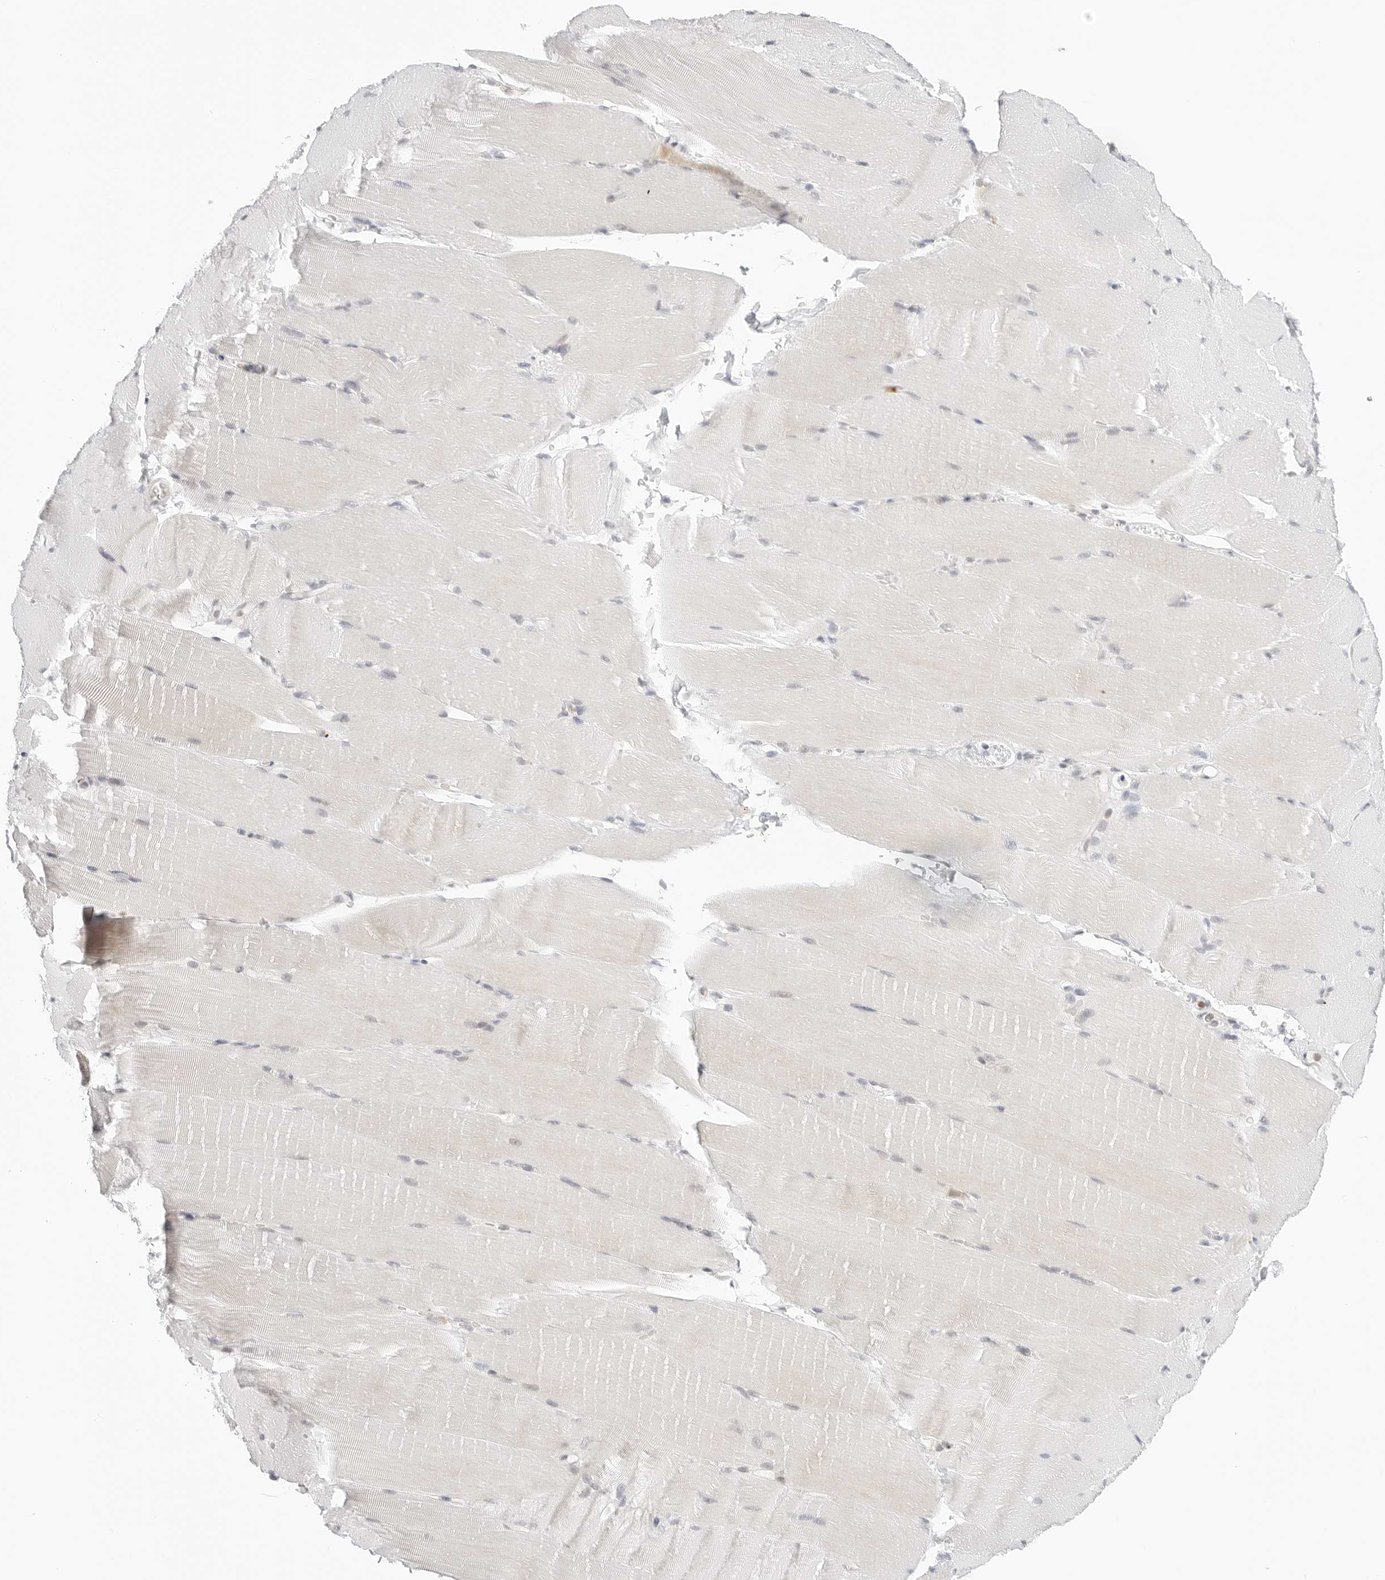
{"staining": {"intensity": "negative", "quantity": "none", "location": "none"}, "tissue": "skeletal muscle", "cell_type": "Myocytes", "image_type": "normal", "snomed": [{"axis": "morphology", "description": "Normal tissue, NOS"}, {"axis": "topography", "description": "Skeletal muscle"}, {"axis": "topography", "description": "Parathyroid gland"}], "caption": "An image of skeletal muscle stained for a protein exhibits no brown staining in myocytes.", "gene": "NUDC", "patient": {"sex": "female", "age": 37}}